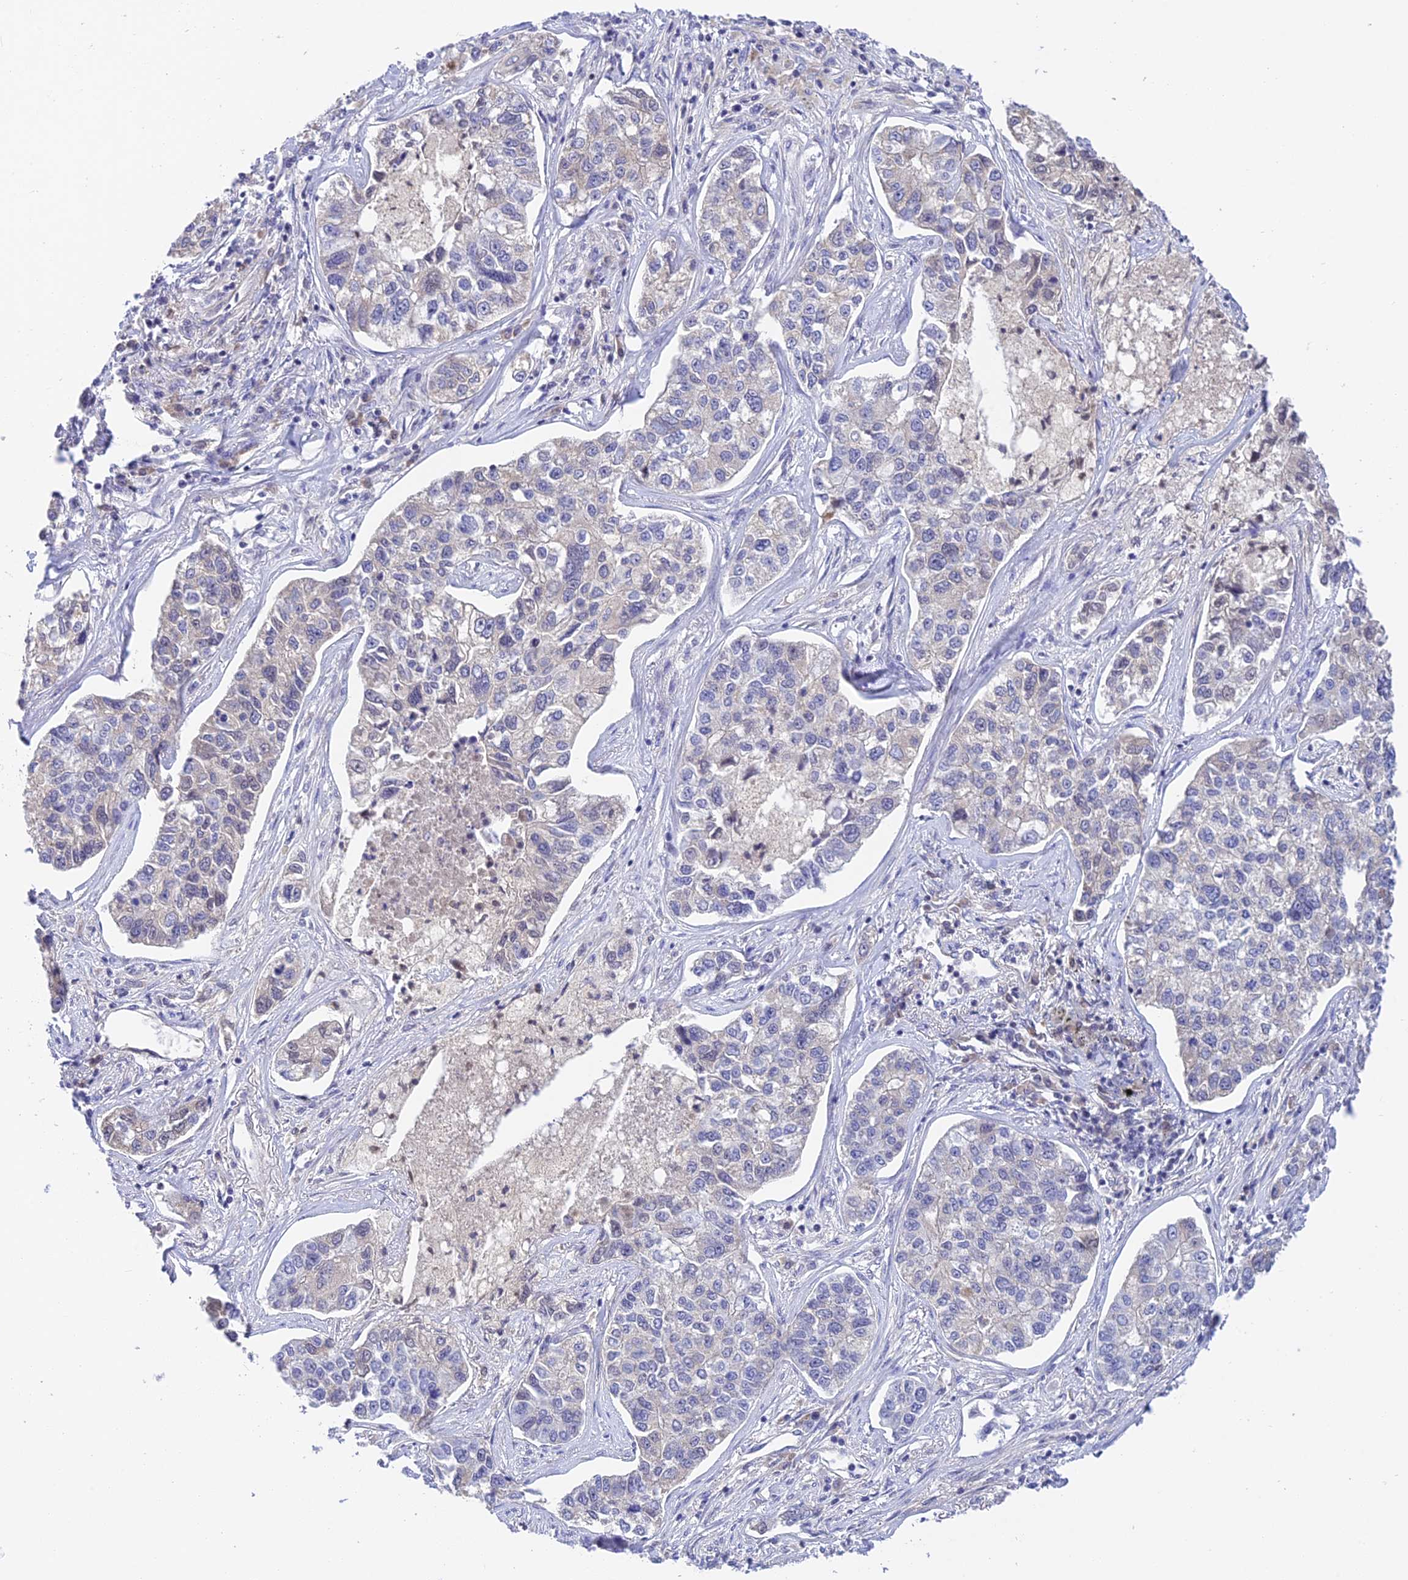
{"staining": {"intensity": "negative", "quantity": "none", "location": "none"}, "tissue": "lung cancer", "cell_type": "Tumor cells", "image_type": "cancer", "snomed": [{"axis": "morphology", "description": "Adenocarcinoma, NOS"}, {"axis": "topography", "description": "Lung"}], "caption": "Tumor cells are negative for protein expression in human adenocarcinoma (lung).", "gene": "THAP11", "patient": {"sex": "male", "age": 49}}